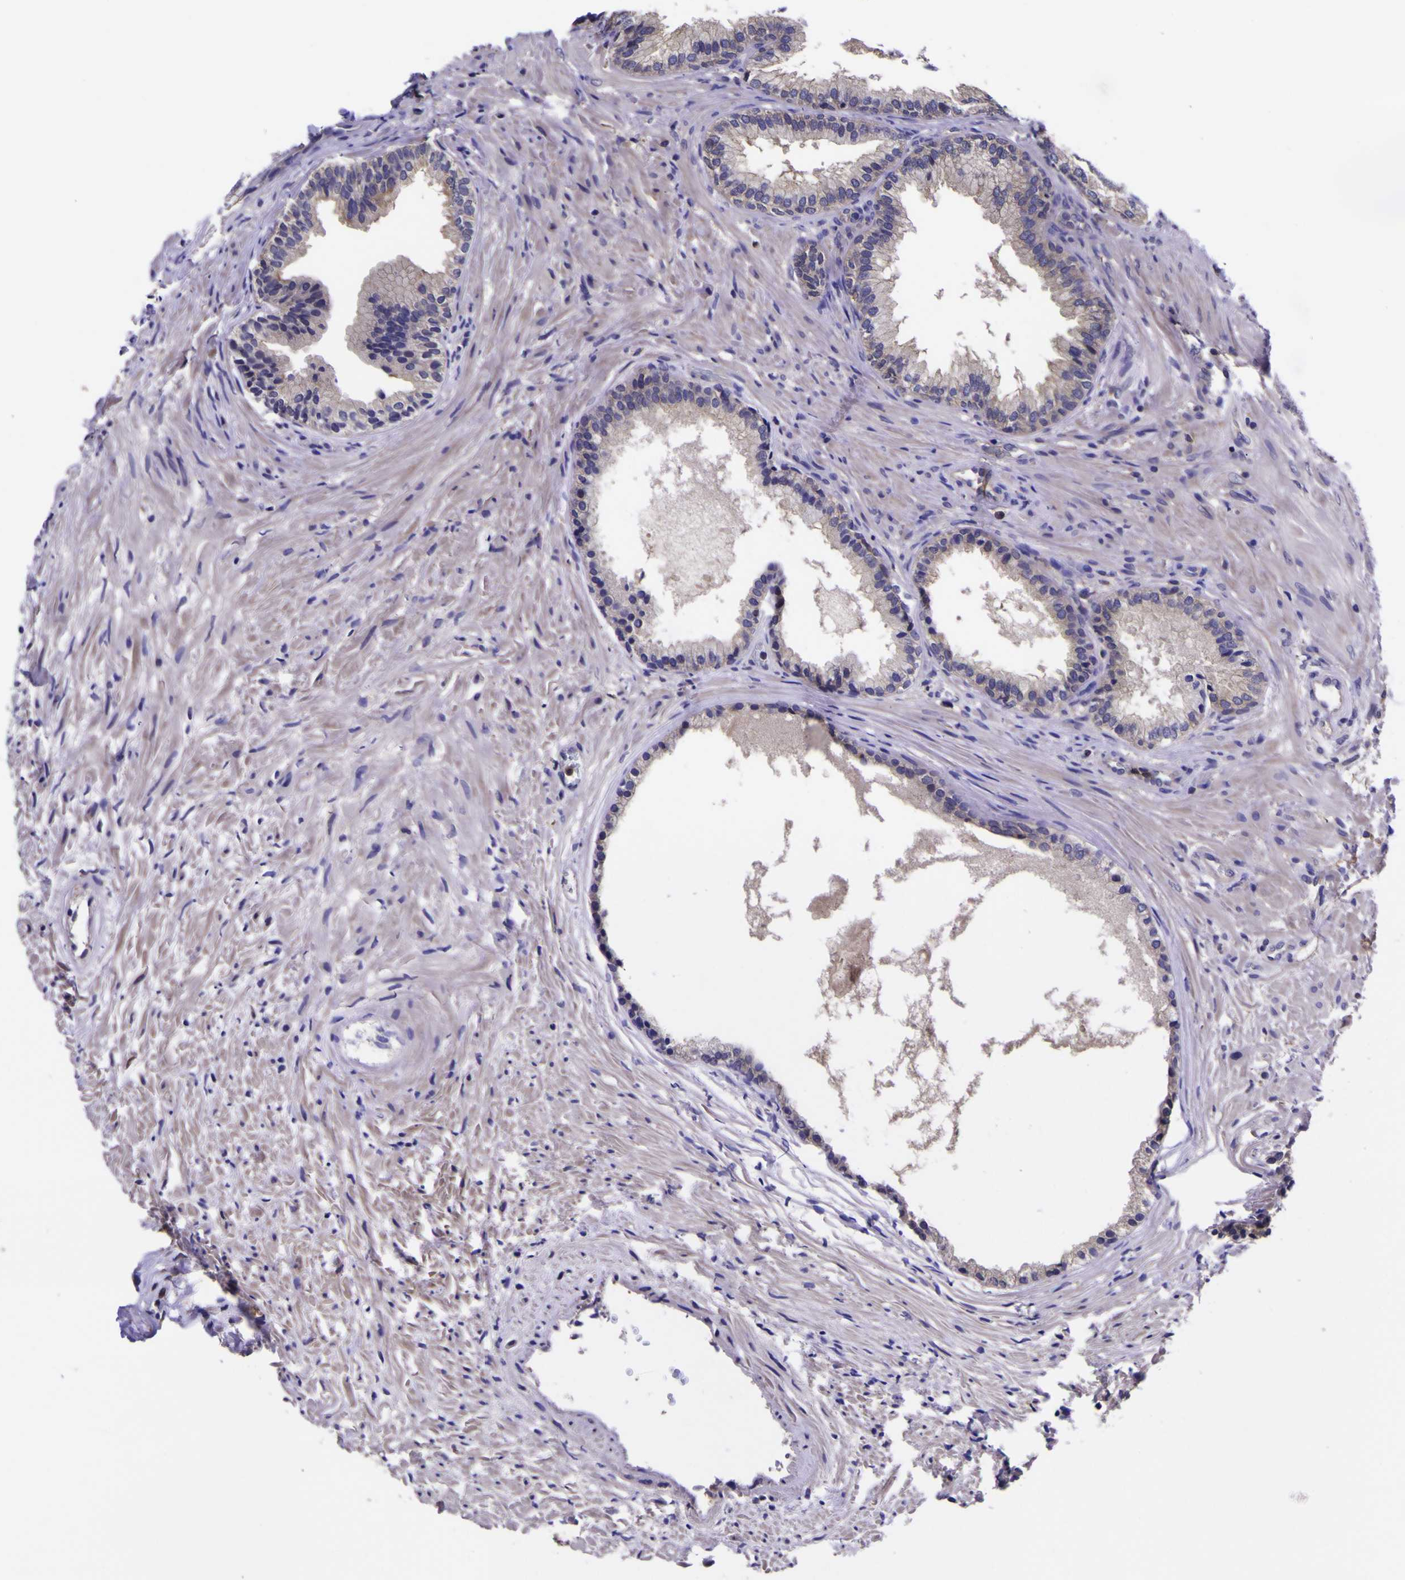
{"staining": {"intensity": "weak", "quantity": ">75%", "location": "cytoplasmic/membranous"}, "tissue": "prostate", "cell_type": "Glandular cells", "image_type": "normal", "snomed": [{"axis": "morphology", "description": "Normal tissue, NOS"}, {"axis": "topography", "description": "Prostate"}], "caption": "This image demonstrates IHC staining of benign prostate, with low weak cytoplasmic/membranous staining in approximately >75% of glandular cells.", "gene": "MAPK14", "patient": {"sex": "male", "age": 76}}